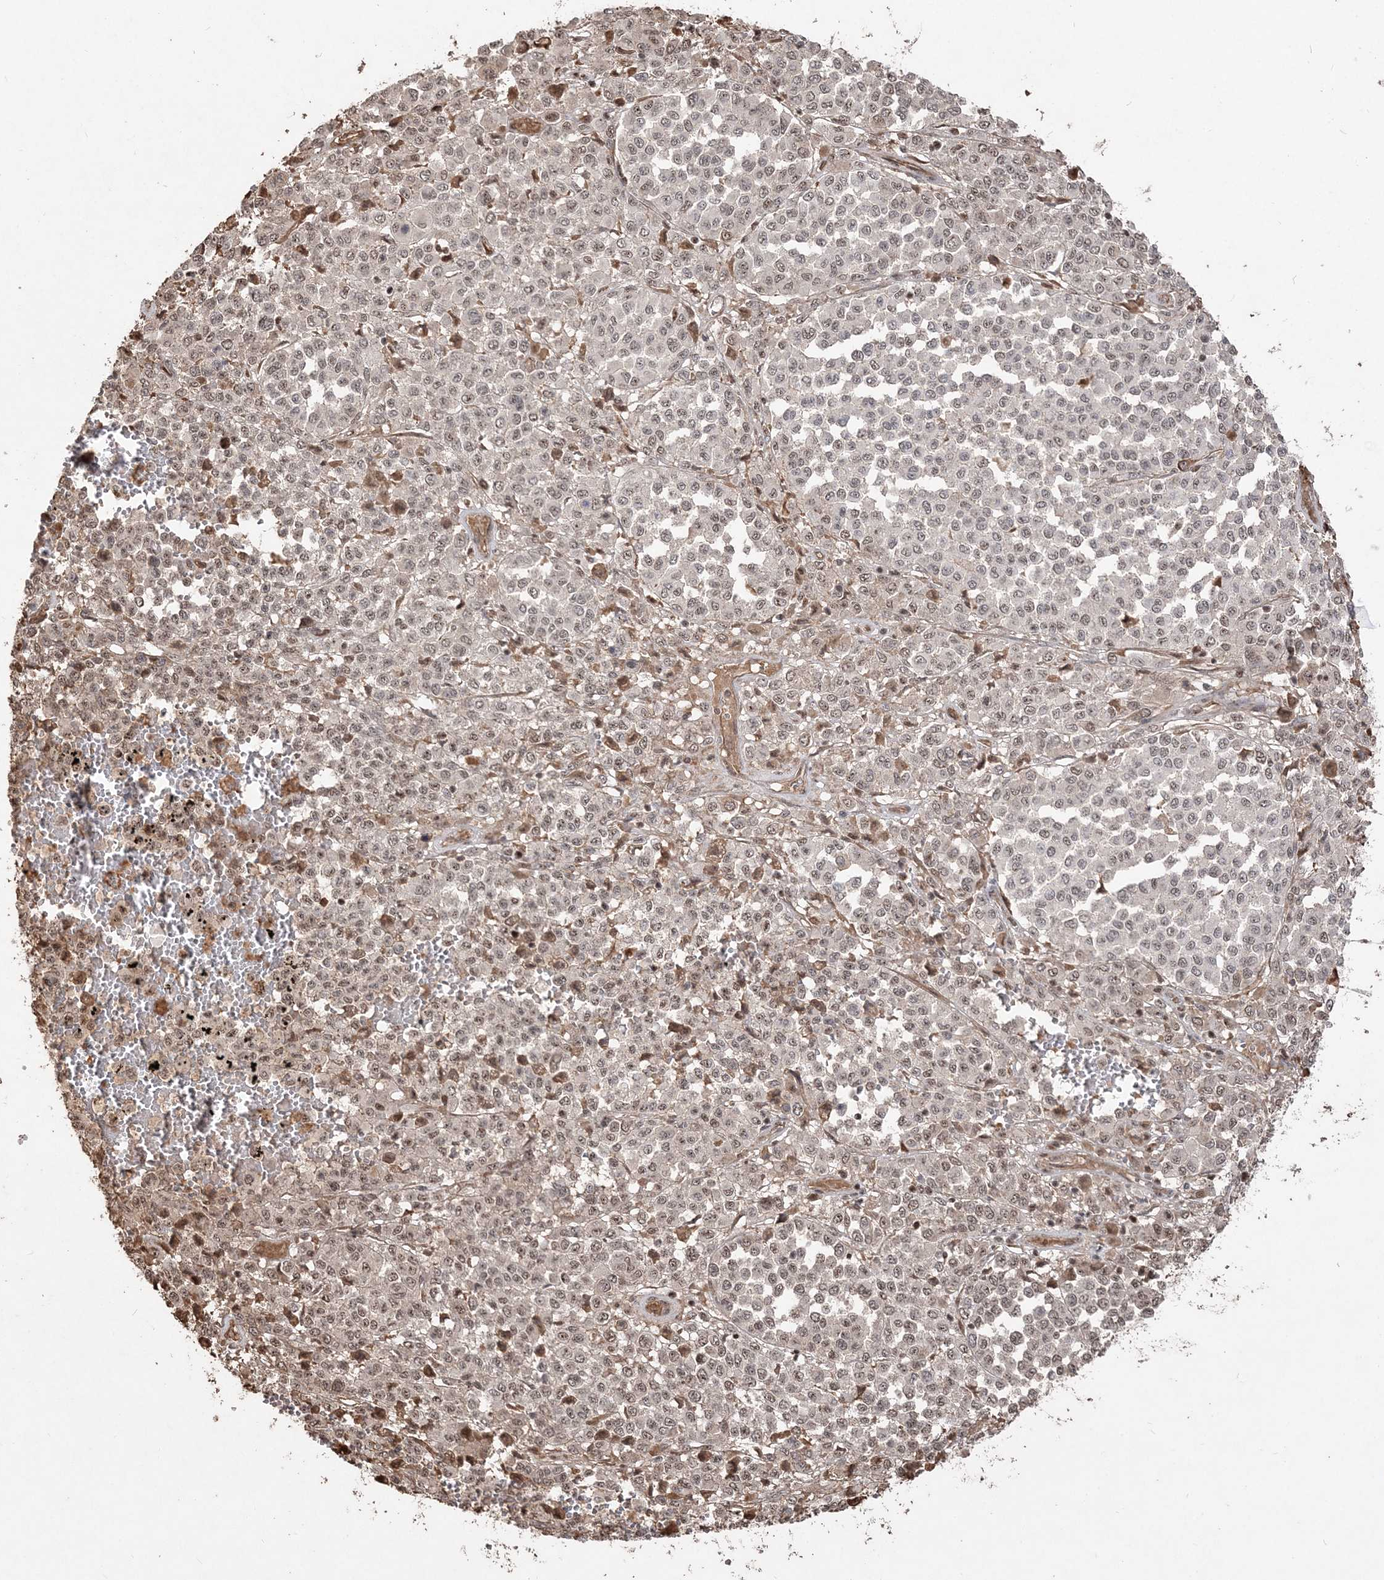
{"staining": {"intensity": "weak", "quantity": "25%-75%", "location": "nuclear"}, "tissue": "melanoma", "cell_type": "Tumor cells", "image_type": "cancer", "snomed": [{"axis": "morphology", "description": "Malignant melanoma, Metastatic site"}, {"axis": "topography", "description": "Pancreas"}], "caption": "A low amount of weak nuclear staining is appreciated in approximately 25%-75% of tumor cells in malignant melanoma (metastatic site) tissue.", "gene": "RBM17", "patient": {"sex": "female", "age": 30}}